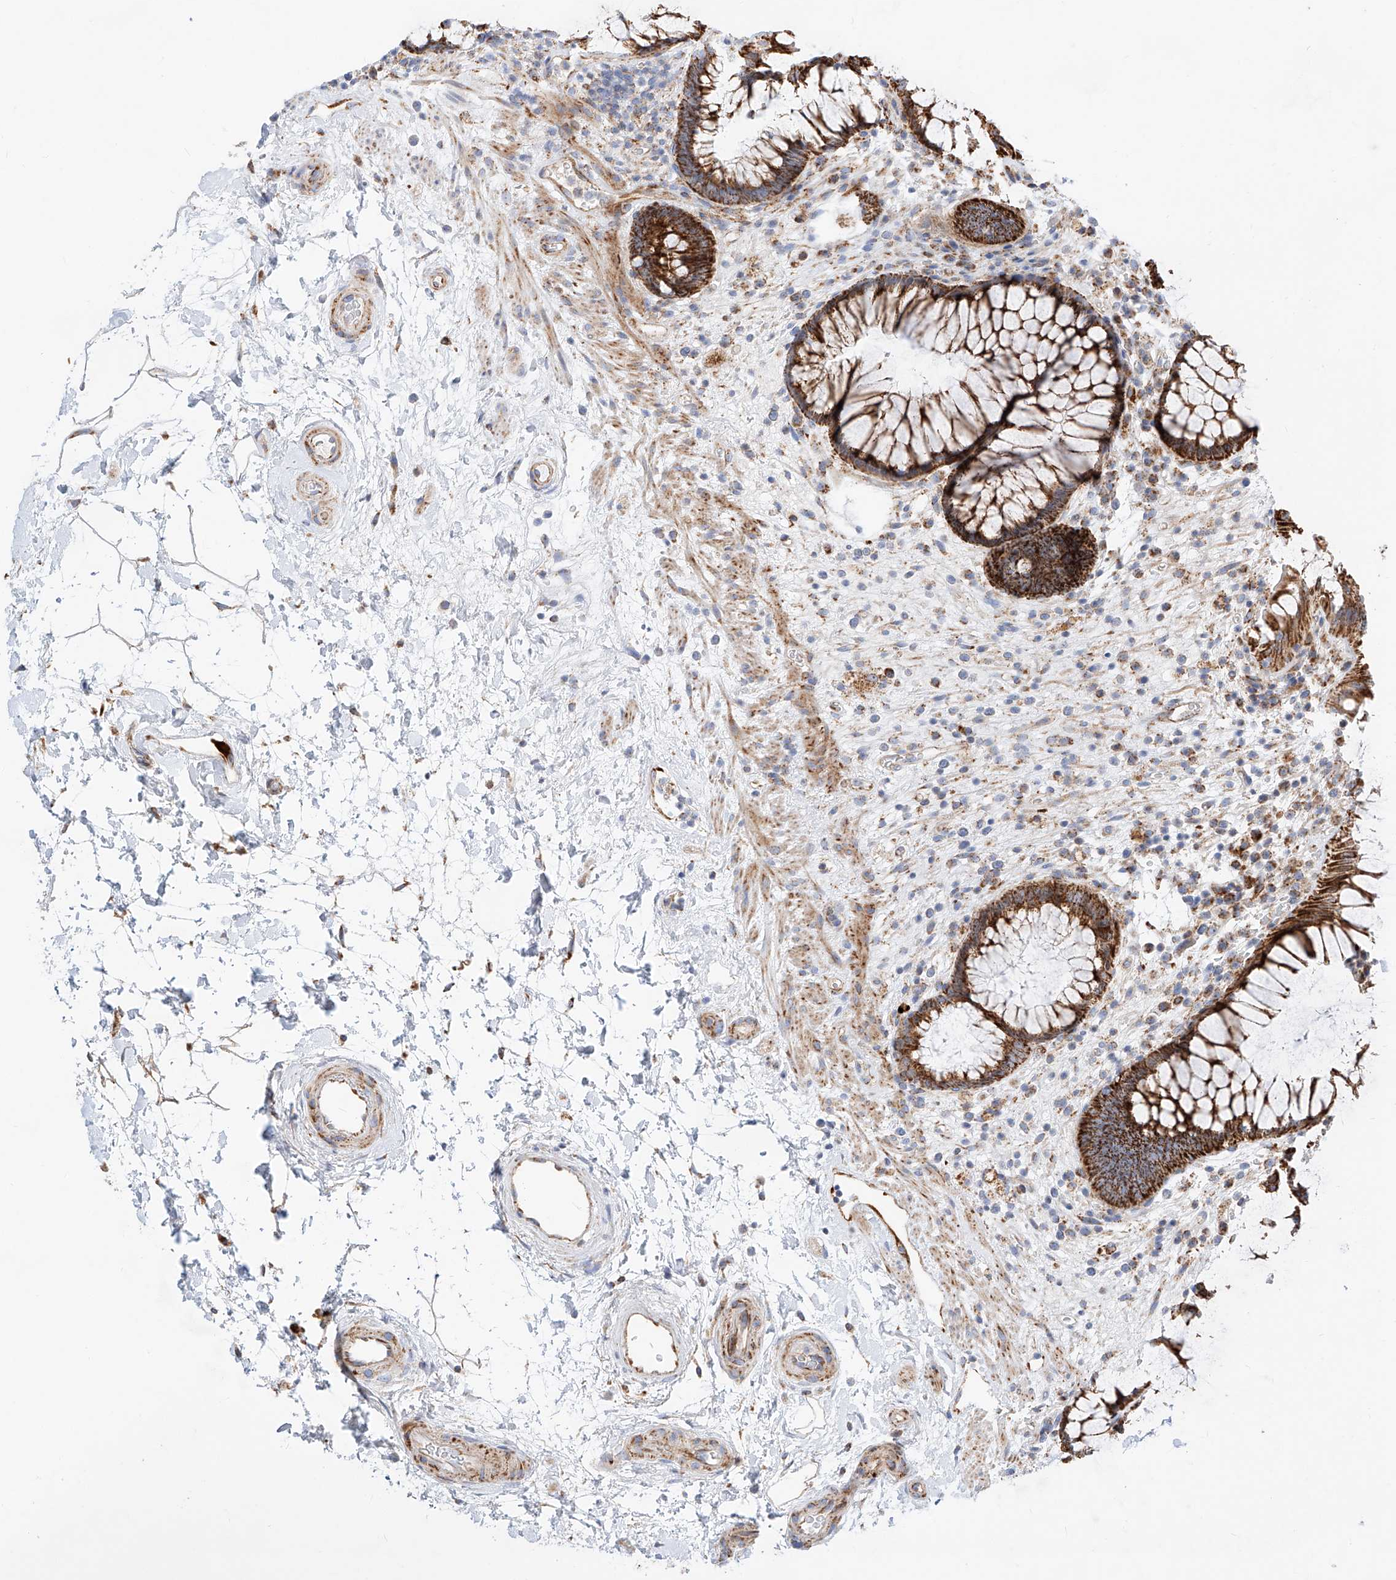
{"staining": {"intensity": "strong", "quantity": ">75%", "location": "cytoplasmic/membranous"}, "tissue": "rectum", "cell_type": "Glandular cells", "image_type": "normal", "snomed": [{"axis": "morphology", "description": "Normal tissue, NOS"}, {"axis": "topography", "description": "Rectum"}], "caption": "Human rectum stained with a brown dye displays strong cytoplasmic/membranous positive expression in about >75% of glandular cells.", "gene": "CST9", "patient": {"sex": "male", "age": 51}}